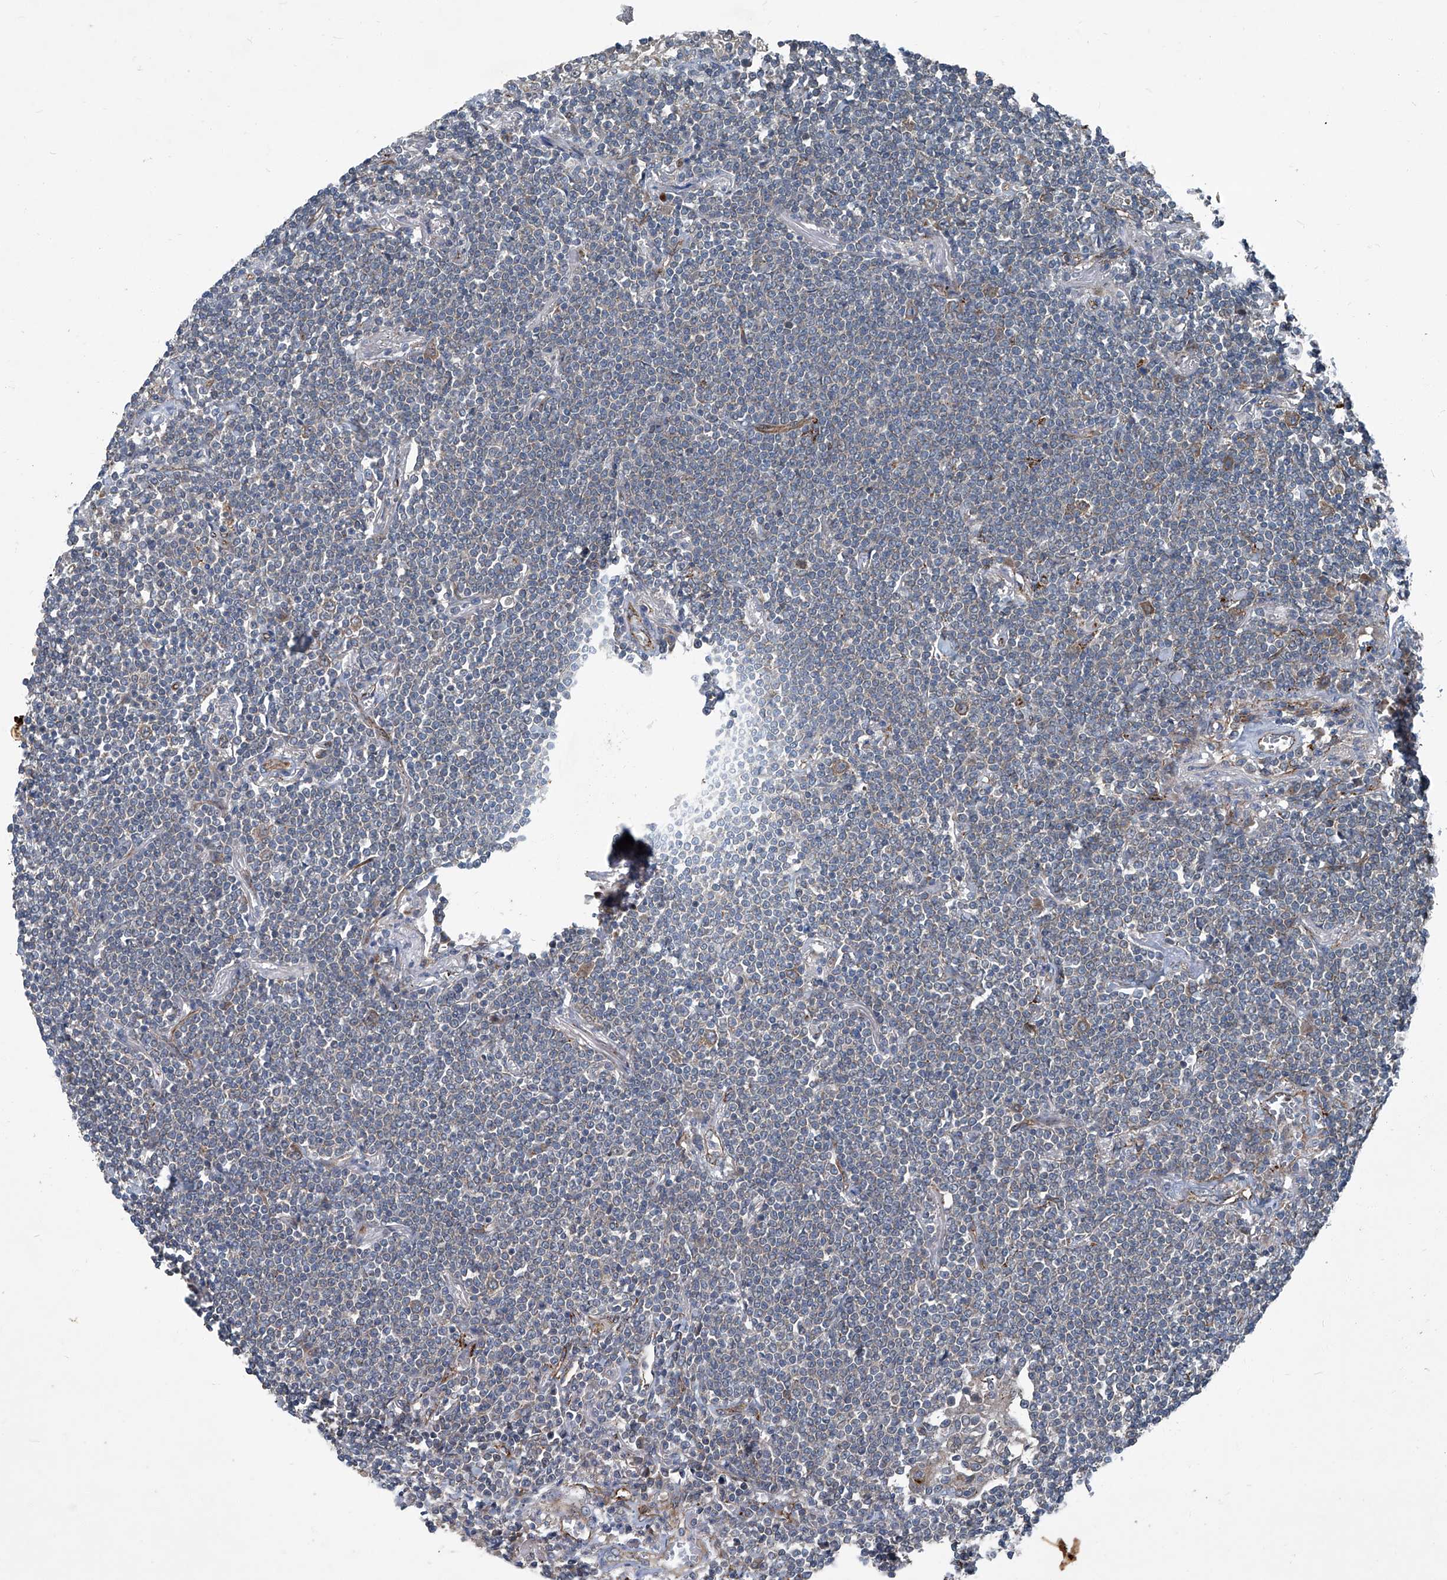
{"staining": {"intensity": "negative", "quantity": "none", "location": "none"}, "tissue": "lymphoma", "cell_type": "Tumor cells", "image_type": "cancer", "snomed": [{"axis": "morphology", "description": "Malignant lymphoma, non-Hodgkin's type, Low grade"}, {"axis": "topography", "description": "Lung"}], "caption": "High magnification brightfield microscopy of lymphoma stained with DAB (brown) and counterstained with hematoxylin (blue): tumor cells show no significant staining.", "gene": "SENP2", "patient": {"sex": "female", "age": 71}}